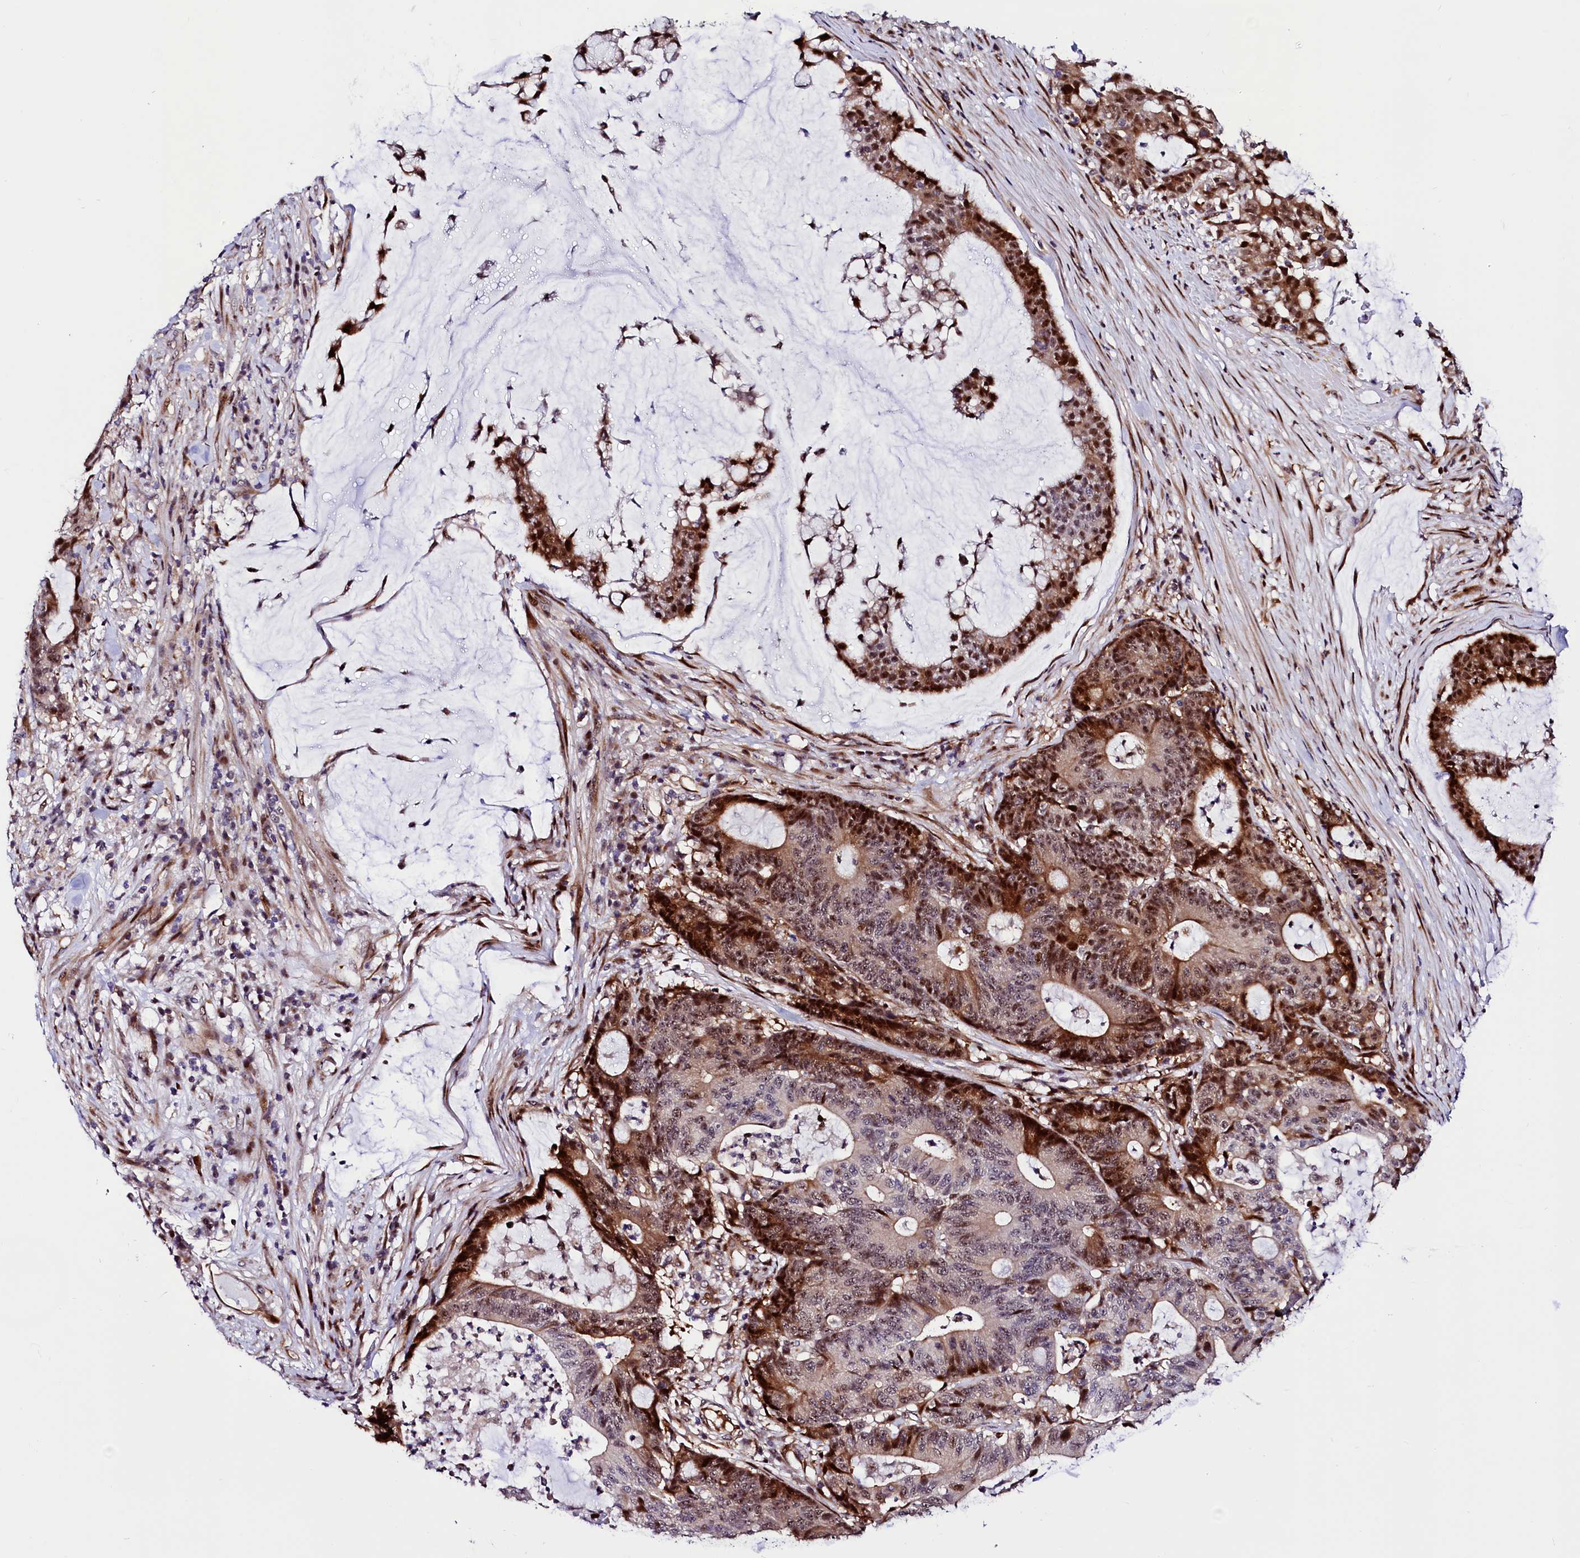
{"staining": {"intensity": "strong", "quantity": "<25%", "location": "cytoplasmic/membranous,nuclear"}, "tissue": "colorectal cancer", "cell_type": "Tumor cells", "image_type": "cancer", "snomed": [{"axis": "morphology", "description": "Adenocarcinoma, NOS"}, {"axis": "topography", "description": "Colon"}], "caption": "Immunohistochemical staining of colorectal adenocarcinoma exhibits strong cytoplasmic/membranous and nuclear protein staining in approximately <25% of tumor cells.", "gene": "TRMT112", "patient": {"sex": "female", "age": 84}}